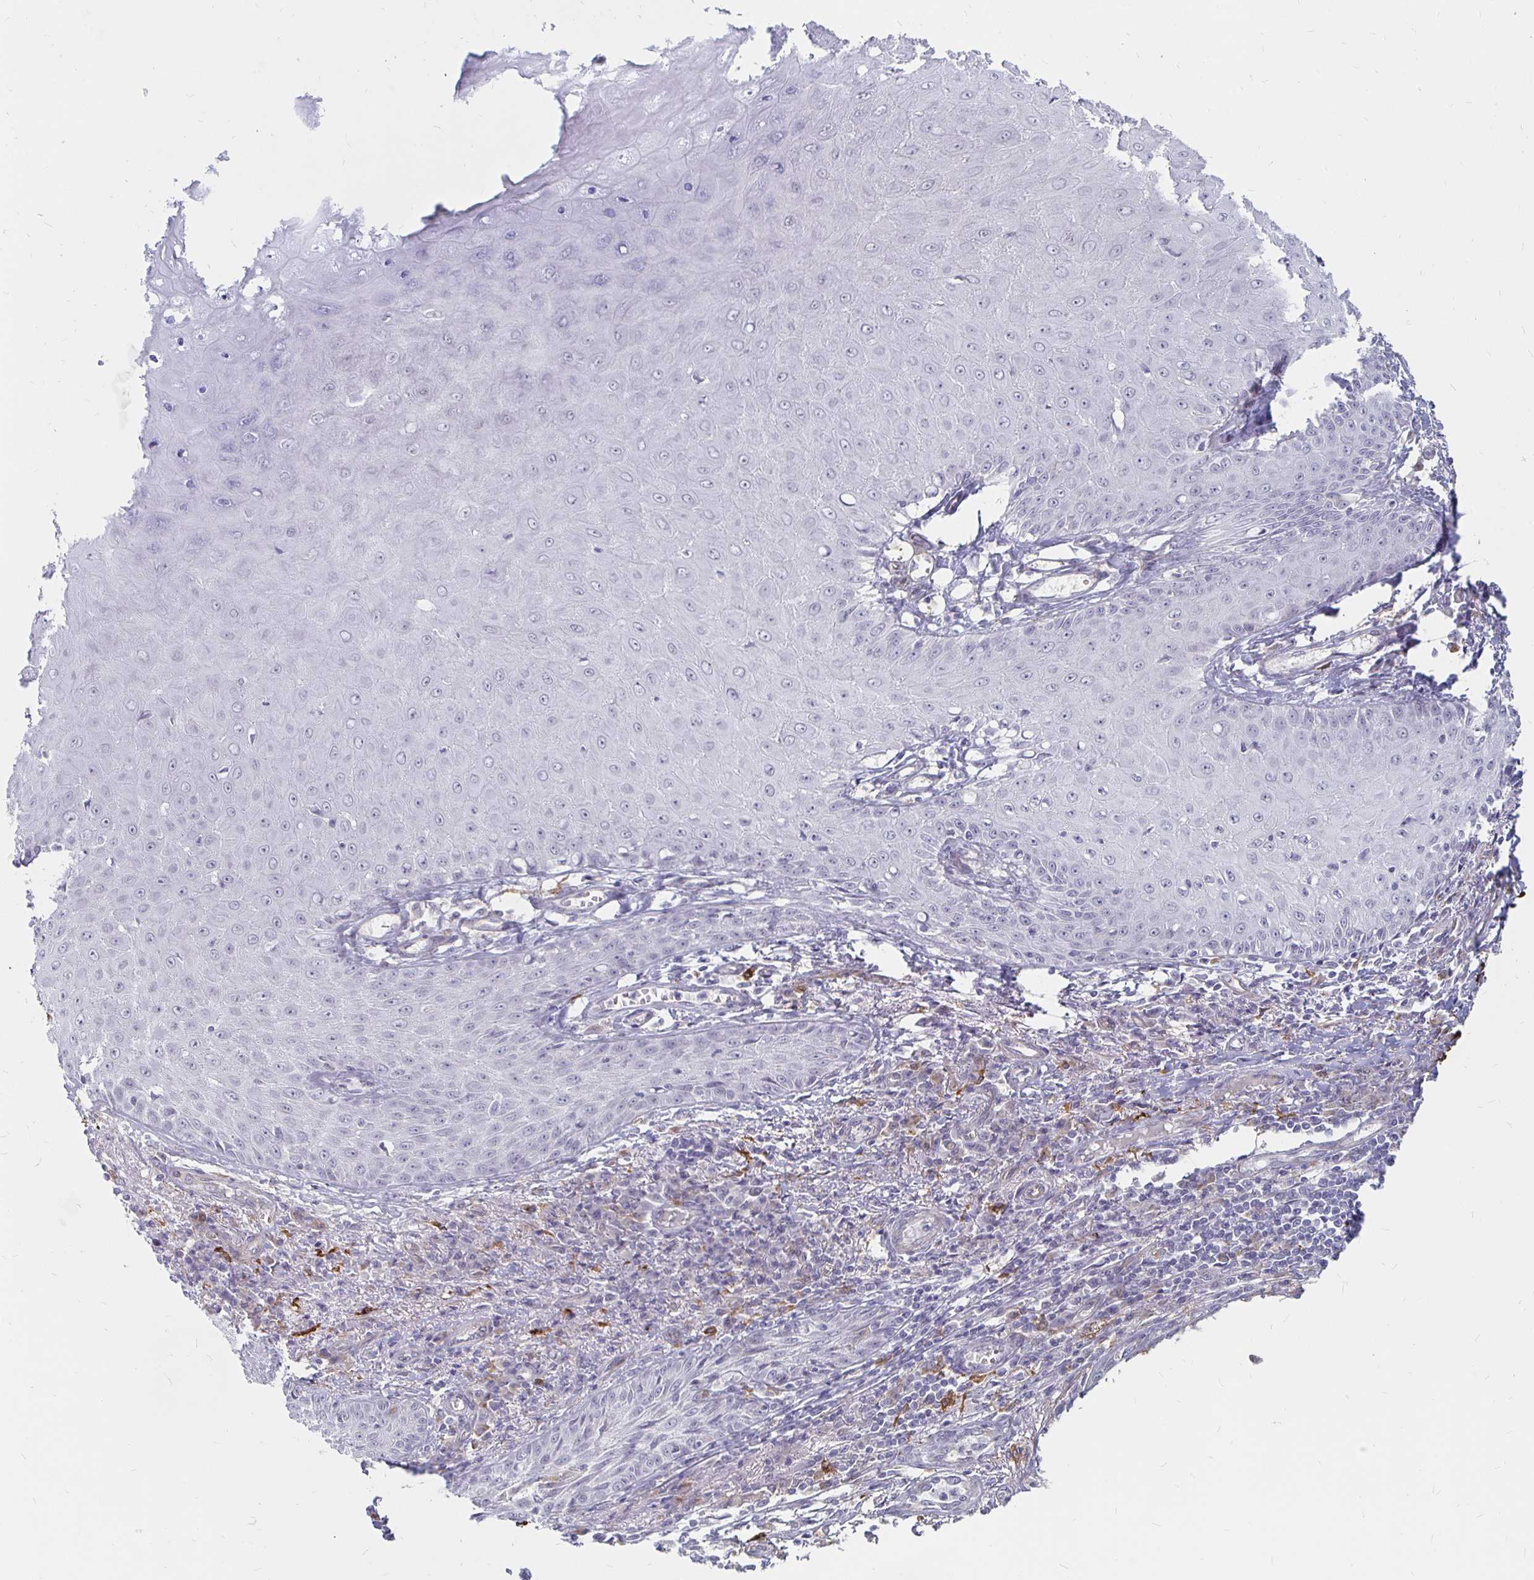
{"staining": {"intensity": "weak", "quantity": "<25%", "location": "cytoplasmic/membranous"}, "tissue": "skin cancer", "cell_type": "Tumor cells", "image_type": "cancer", "snomed": [{"axis": "morphology", "description": "Squamous cell carcinoma, NOS"}, {"axis": "topography", "description": "Skin"}], "caption": "Immunohistochemistry (IHC) micrograph of squamous cell carcinoma (skin) stained for a protein (brown), which reveals no positivity in tumor cells. Brightfield microscopy of IHC stained with DAB (3,3'-diaminobenzidine) (brown) and hematoxylin (blue), captured at high magnification.", "gene": "CCDC85A", "patient": {"sex": "male", "age": 70}}